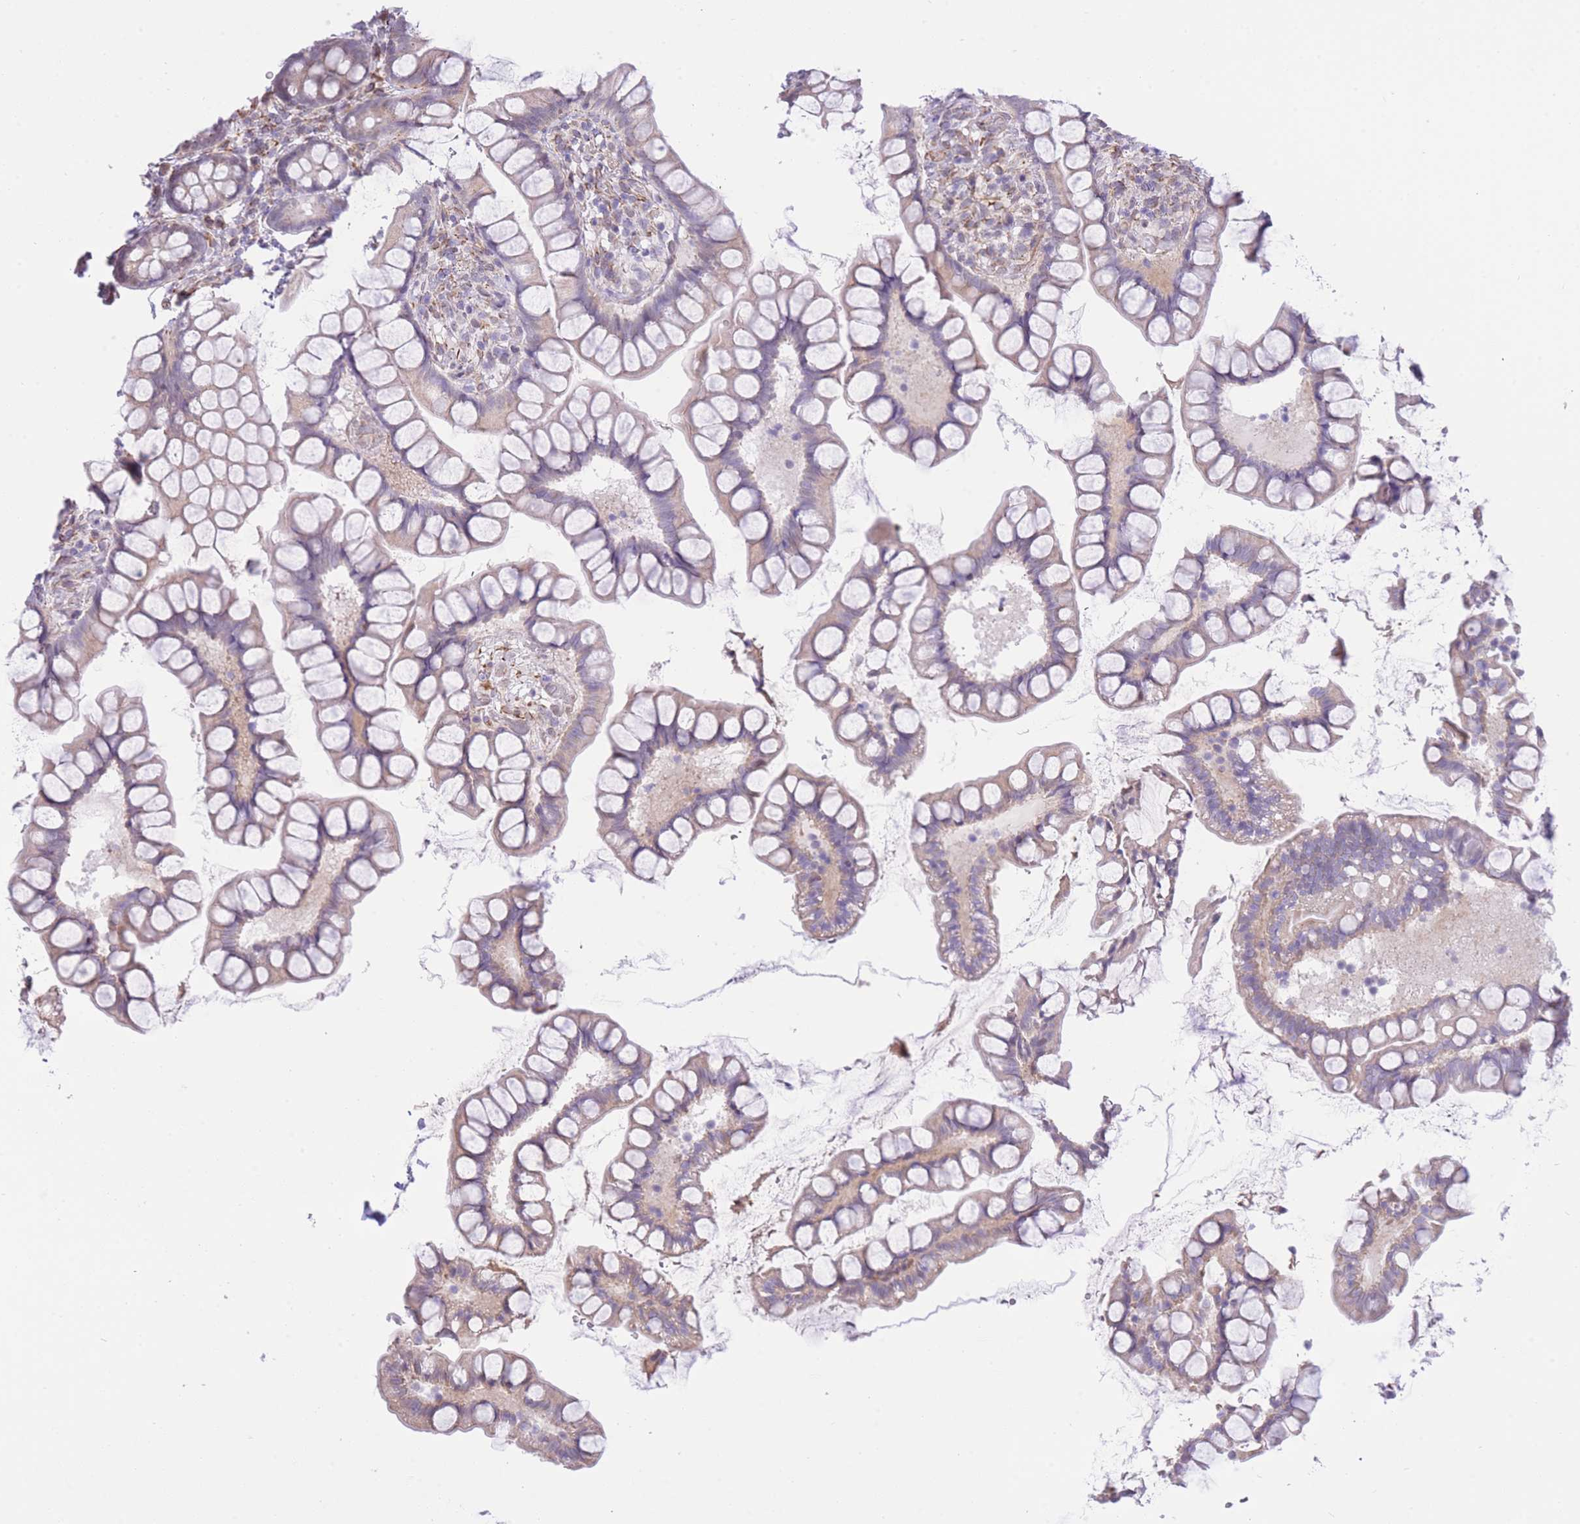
{"staining": {"intensity": "negative", "quantity": "none", "location": "none"}, "tissue": "small intestine", "cell_type": "Glandular cells", "image_type": "normal", "snomed": [{"axis": "morphology", "description": "Normal tissue, NOS"}, {"axis": "topography", "description": "Small intestine"}], "caption": "High power microscopy histopathology image of an immunohistochemistry (IHC) photomicrograph of benign small intestine, revealing no significant staining in glandular cells.", "gene": "PSG11", "patient": {"sex": "male", "age": 70}}